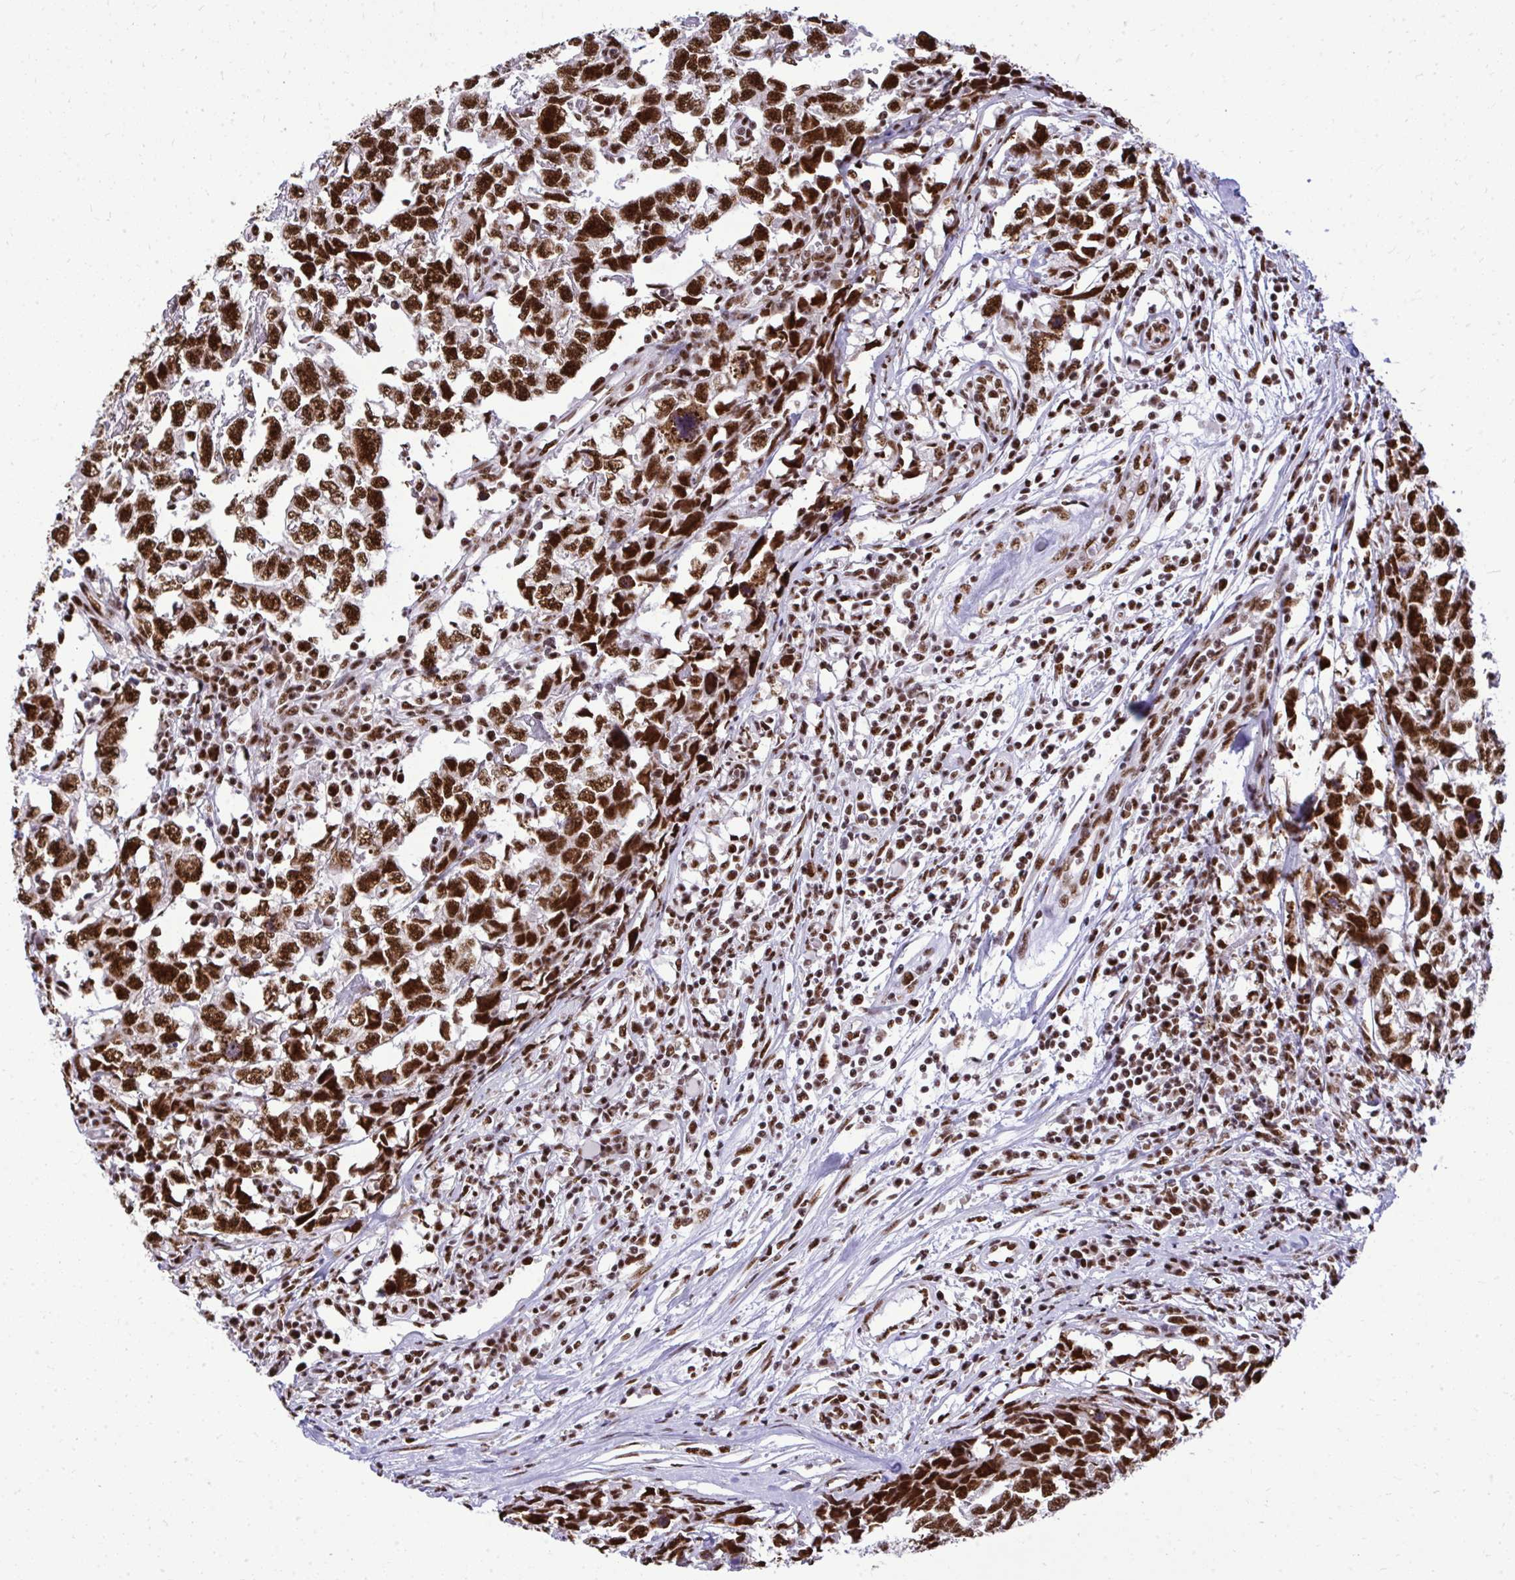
{"staining": {"intensity": "strong", "quantity": ">75%", "location": "nuclear"}, "tissue": "testis cancer", "cell_type": "Tumor cells", "image_type": "cancer", "snomed": [{"axis": "morphology", "description": "Carcinoma, Embryonal, NOS"}, {"axis": "topography", "description": "Testis"}], "caption": "The histopathology image reveals a brown stain indicating the presence of a protein in the nuclear of tumor cells in testis cancer.", "gene": "PRPF19", "patient": {"sex": "male", "age": 22}}